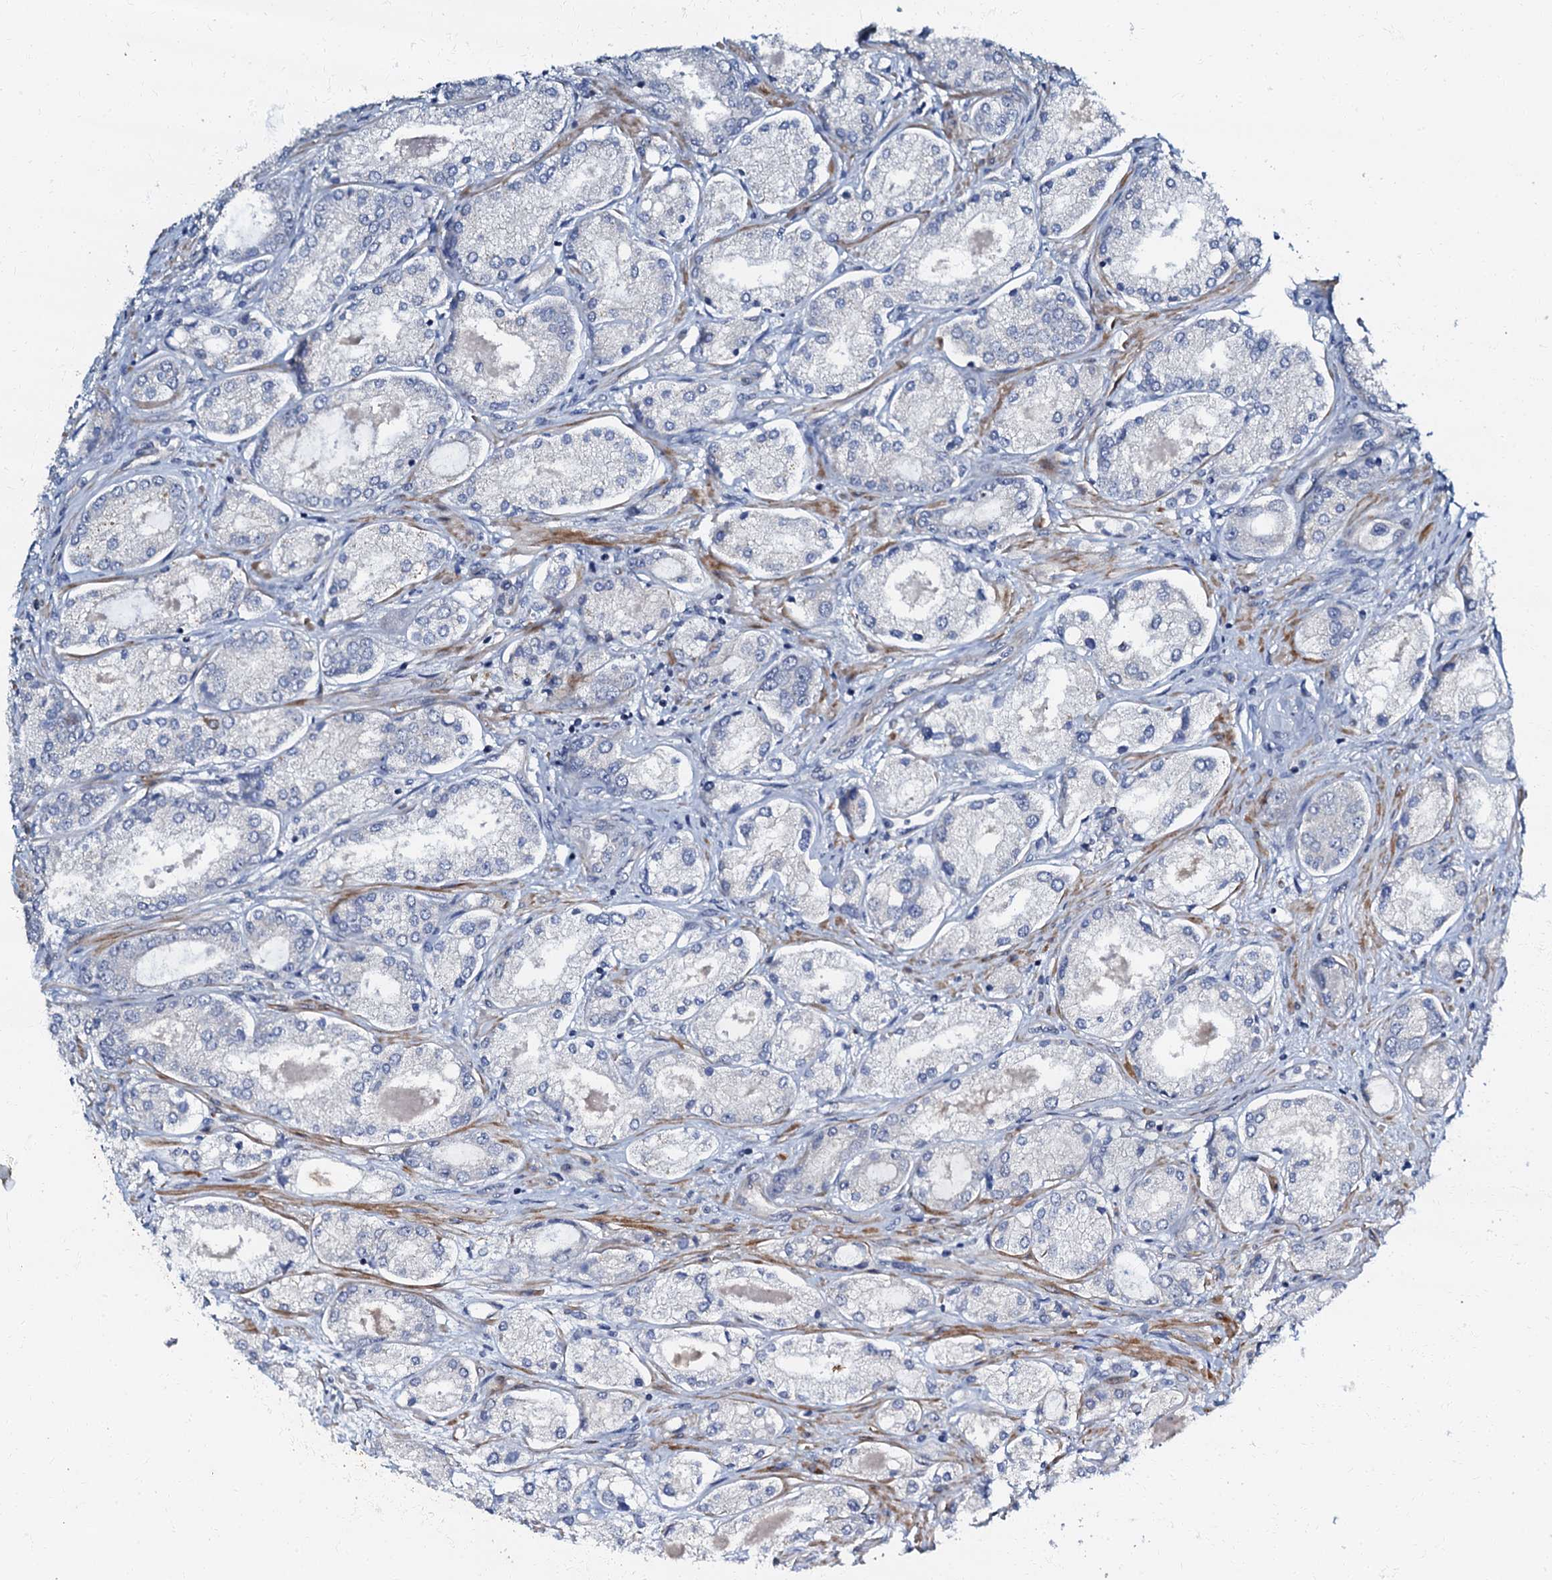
{"staining": {"intensity": "negative", "quantity": "none", "location": "none"}, "tissue": "prostate cancer", "cell_type": "Tumor cells", "image_type": "cancer", "snomed": [{"axis": "morphology", "description": "Adenocarcinoma, Low grade"}, {"axis": "topography", "description": "Prostate"}], "caption": "Prostate low-grade adenocarcinoma stained for a protein using immunohistochemistry (IHC) exhibits no positivity tumor cells.", "gene": "OLAH", "patient": {"sex": "male", "age": 68}}